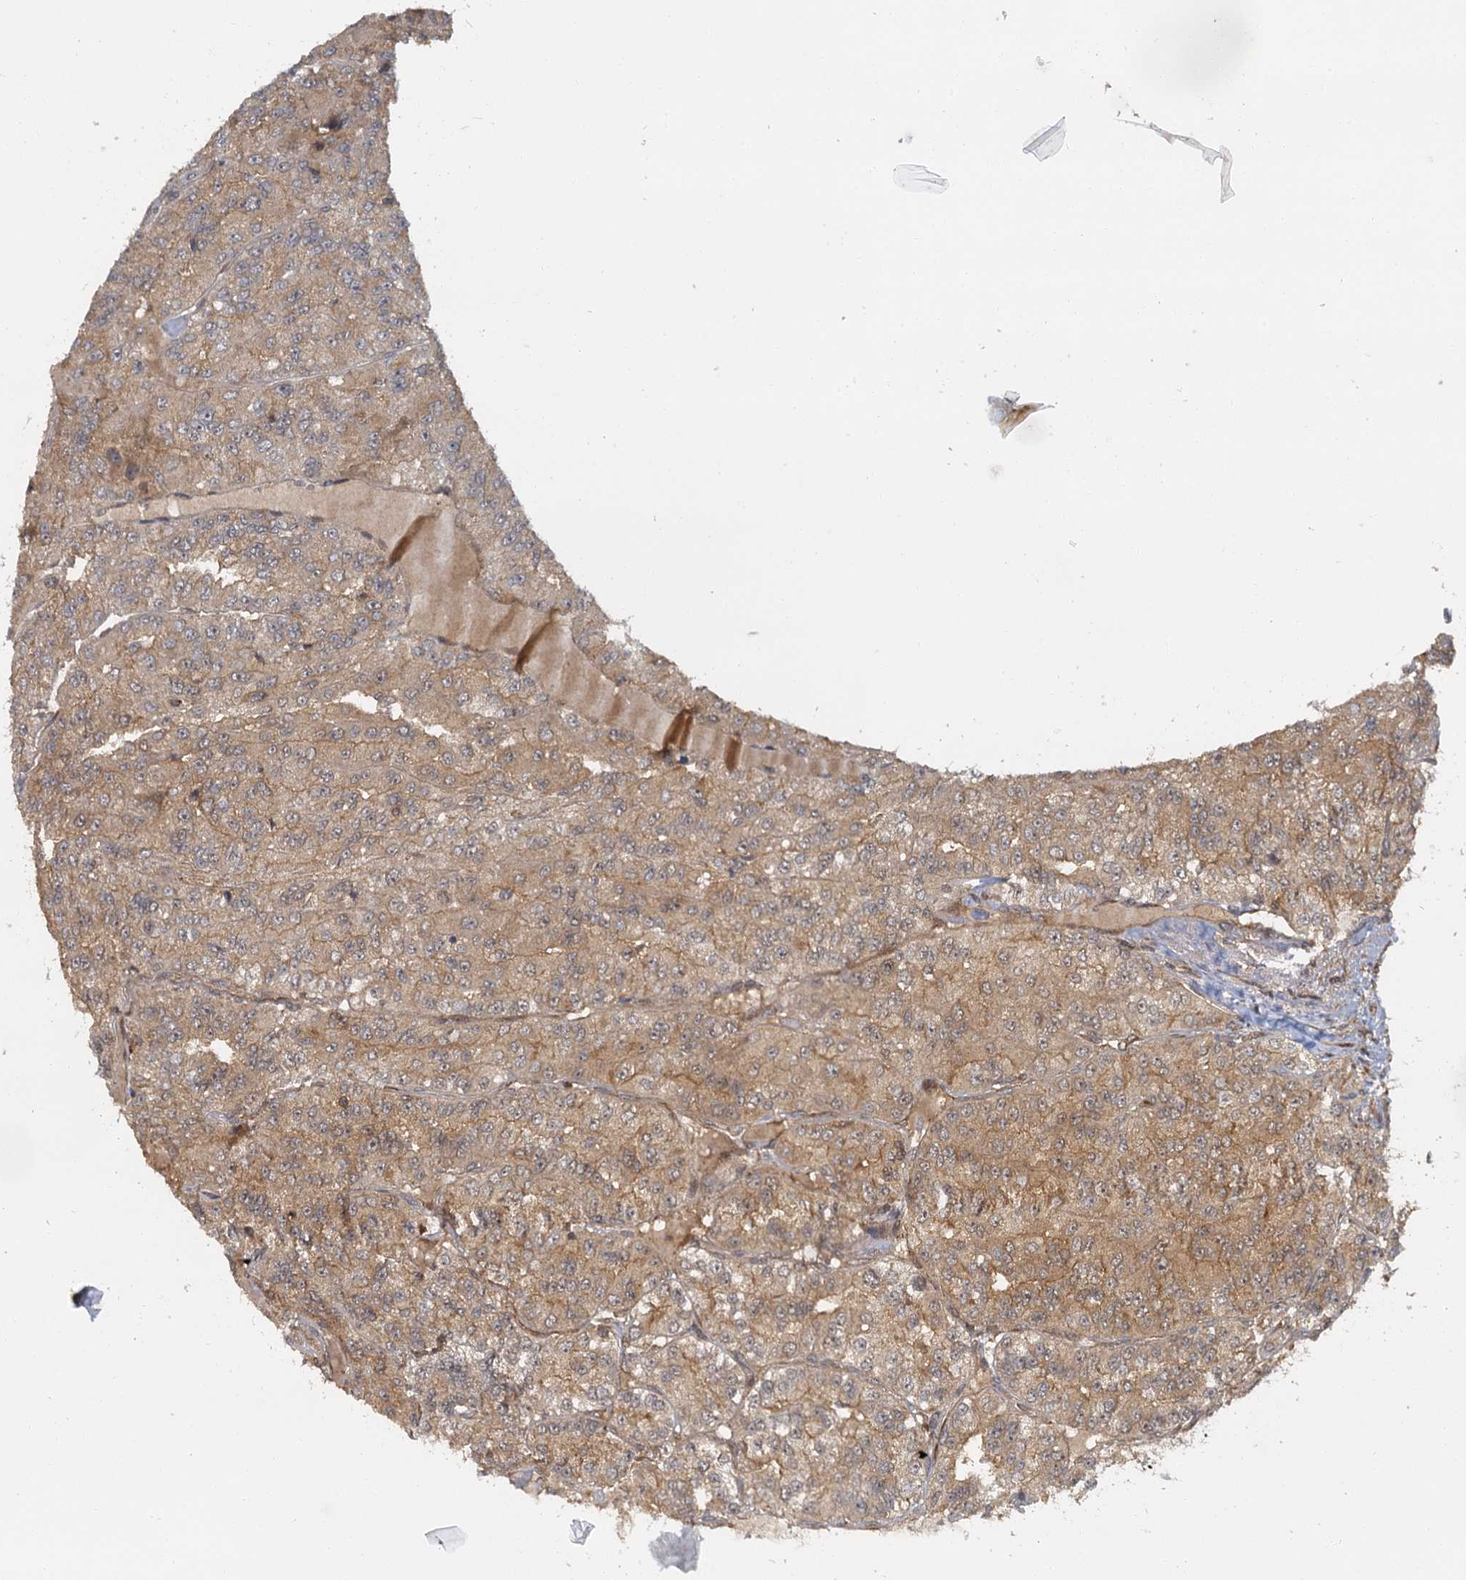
{"staining": {"intensity": "weak", "quantity": ">75%", "location": "cytoplasmic/membranous"}, "tissue": "renal cancer", "cell_type": "Tumor cells", "image_type": "cancer", "snomed": [{"axis": "morphology", "description": "Adenocarcinoma, NOS"}, {"axis": "topography", "description": "Kidney"}], "caption": "DAB (3,3'-diaminobenzidine) immunohistochemical staining of human renal adenocarcinoma demonstrates weak cytoplasmic/membranous protein expression in about >75% of tumor cells.", "gene": "ZNF549", "patient": {"sex": "female", "age": 63}}